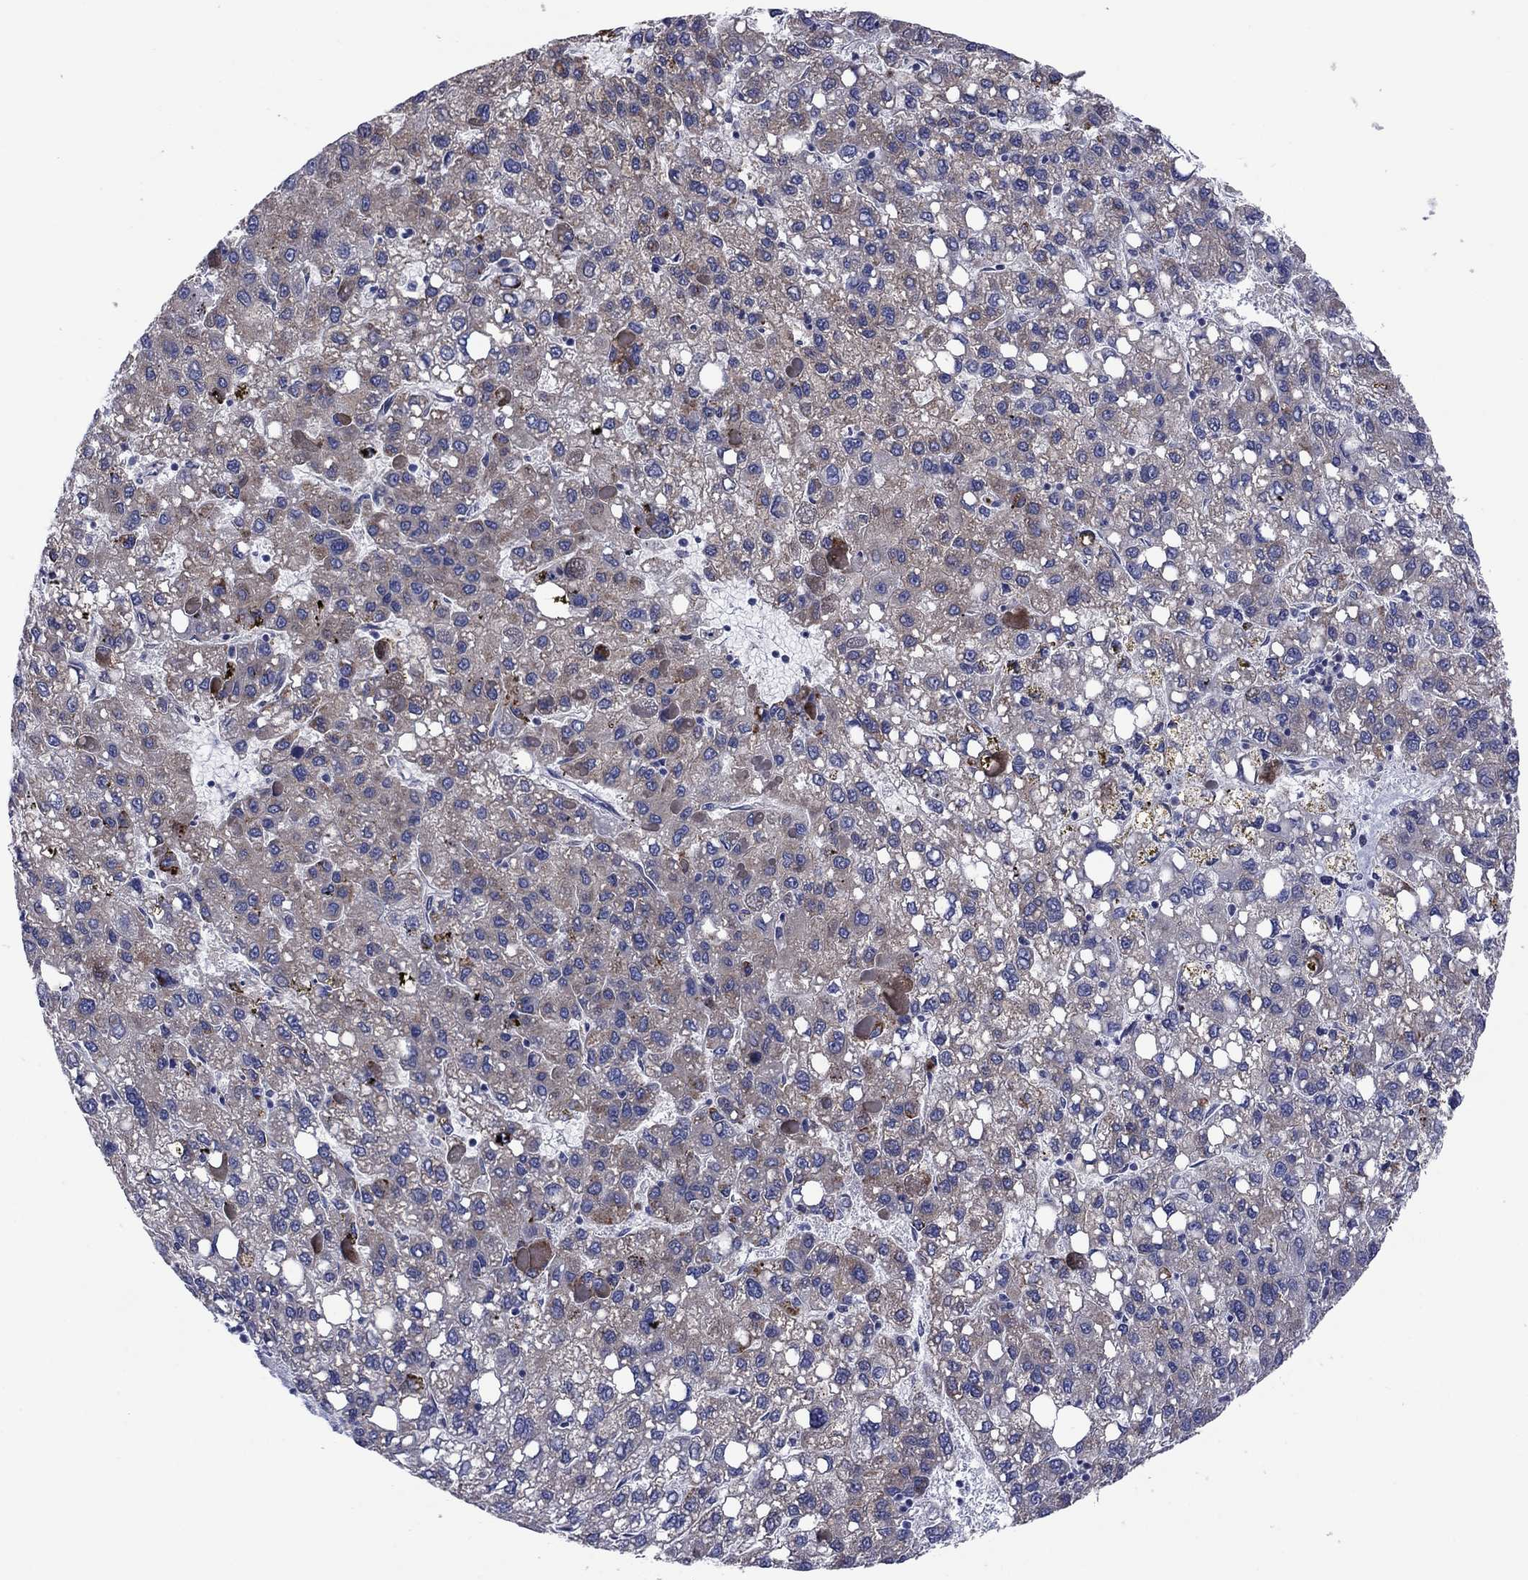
{"staining": {"intensity": "strong", "quantity": "<25%", "location": "cytoplasmic/membranous"}, "tissue": "liver cancer", "cell_type": "Tumor cells", "image_type": "cancer", "snomed": [{"axis": "morphology", "description": "Carcinoma, Hepatocellular, NOS"}, {"axis": "topography", "description": "Liver"}], "caption": "The photomicrograph reveals a brown stain indicating the presence of a protein in the cytoplasmic/membranous of tumor cells in liver cancer. (IHC, brightfield microscopy, high magnification).", "gene": "GPR155", "patient": {"sex": "female", "age": 82}}